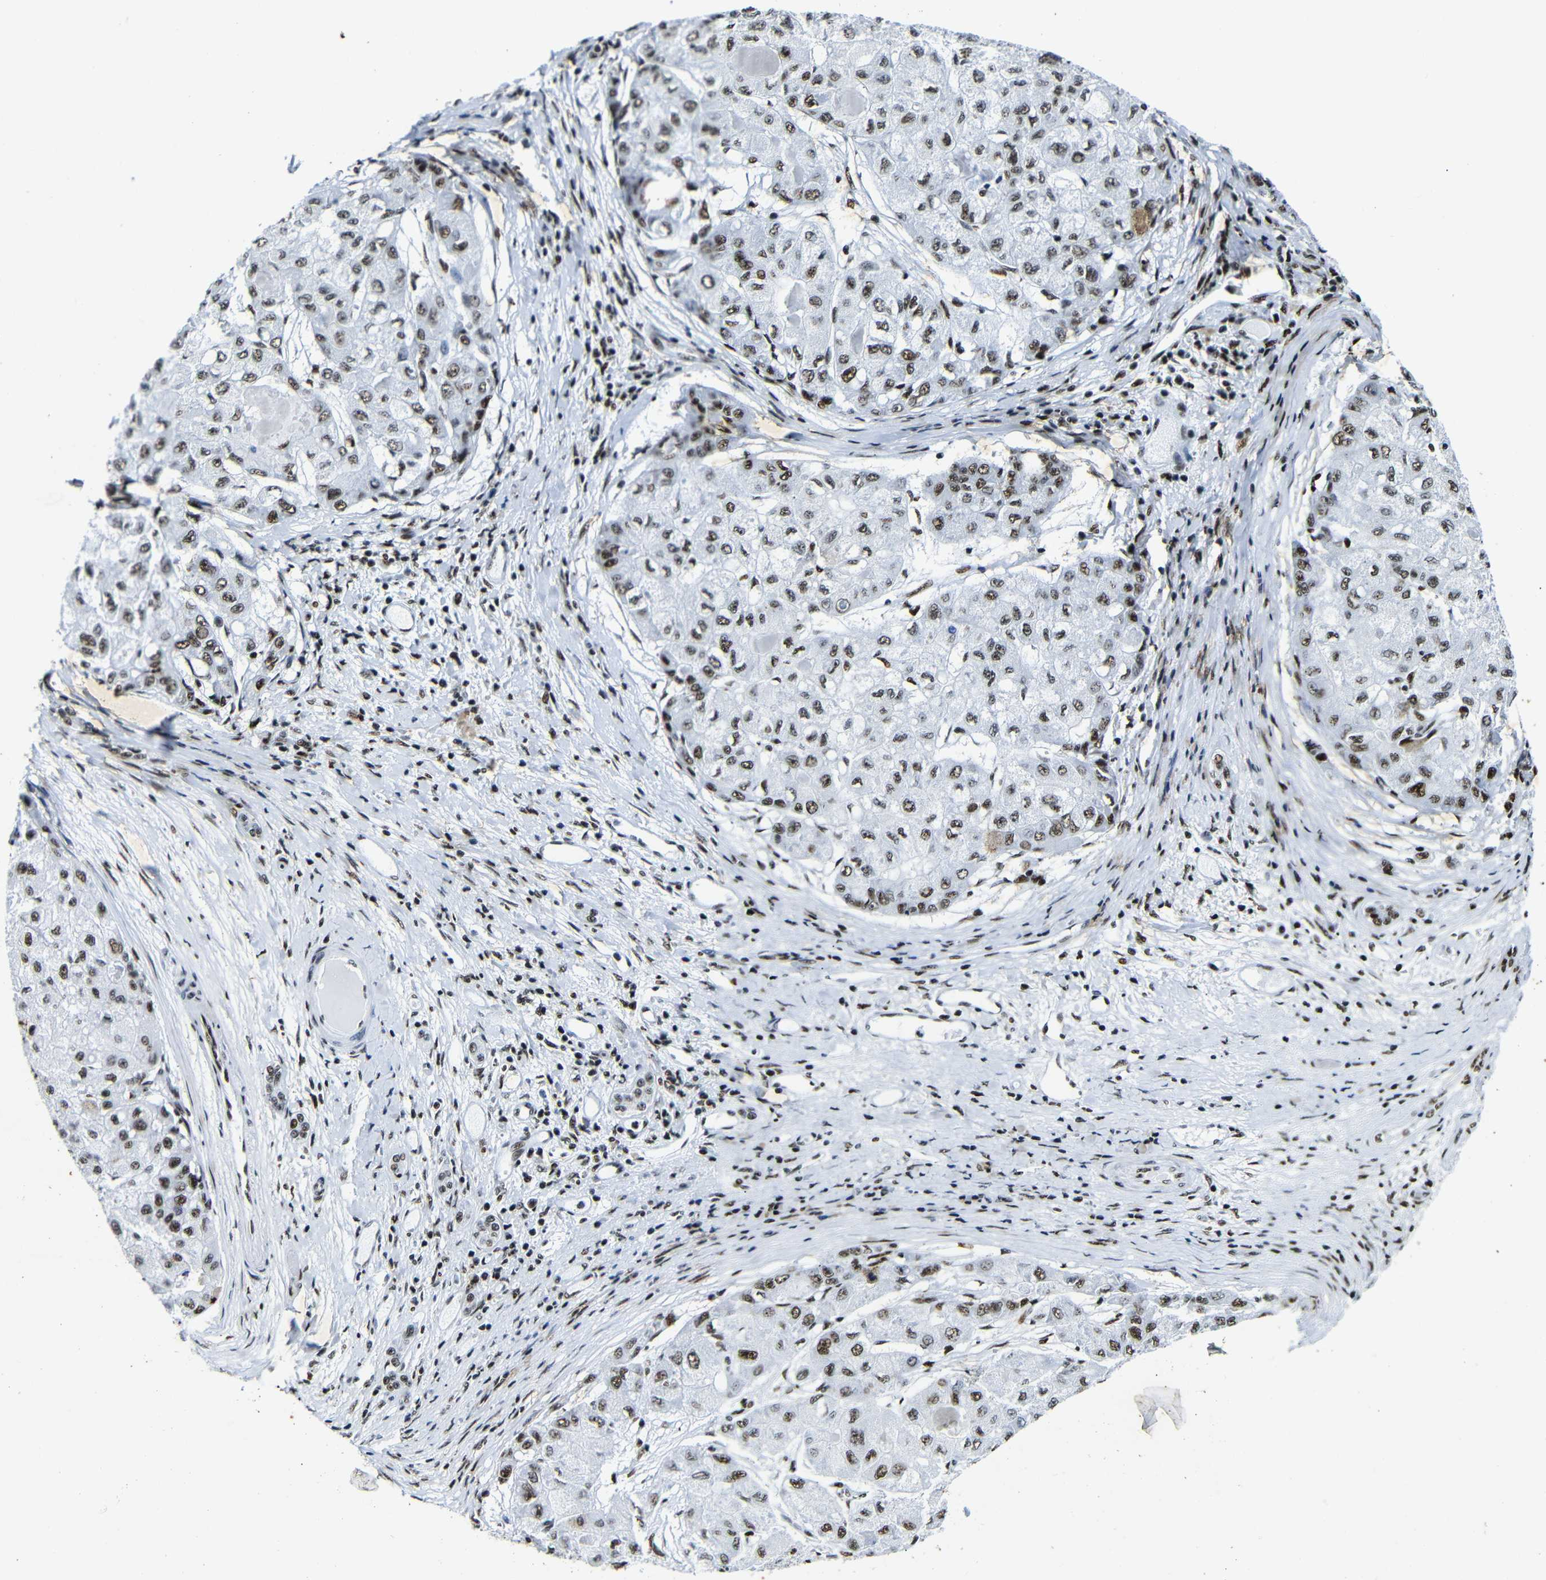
{"staining": {"intensity": "moderate", "quantity": ">75%", "location": "nuclear"}, "tissue": "liver cancer", "cell_type": "Tumor cells", "image_type": "cancer", "snomed": [{"axis": "morphology", "description": "Carcinoma, Hepatocellular, NOS"}, {"axis": "topography", "description": "Liver"}], "caption": "A brown stain shows moderate nuclear staining of a protein in human hepatocellular carcinoma (liver) tumor cells. The protein is stained brown, and the nuclei are stained in blue (DAB IHC with brightfield microscopy, high magnification).", "gene": "SRSF1", "patient": {"sex": "male", "age": 80}}